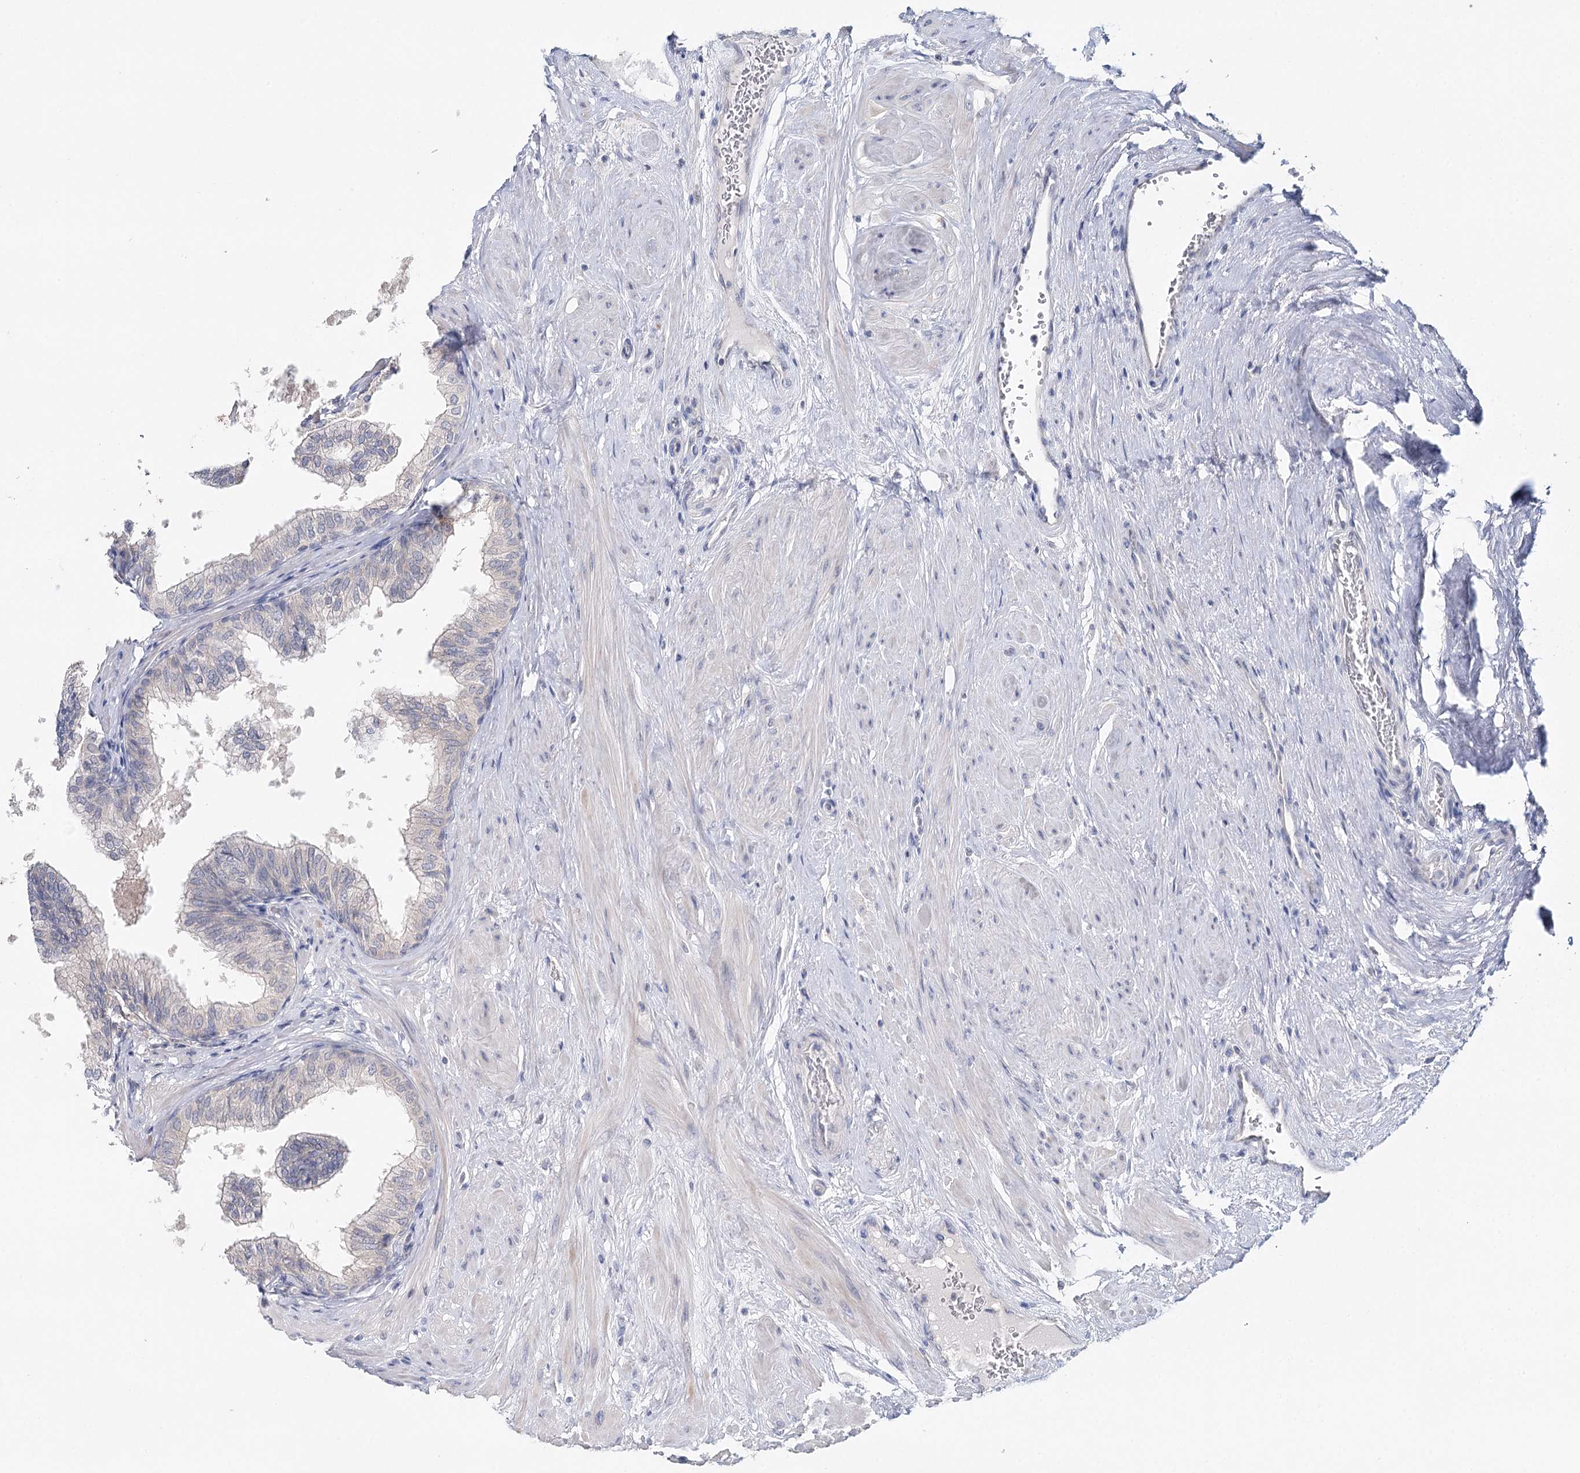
{"staining": {"intensity": "negative", "quantity": "none", "location": "none"}, "tissue": "prostate", "cell_type": "Glandular cells", "image_type": "normal", "snomed": [{"axis": "morphology", "description": "Normal tissue, NOS"}, {"axis": "topography", "description": "Prostate"}], "caption": "Immunohistochemistry image of unremarkable prostate: prostate stained with DAB (3,3'-diaminobenzidine) reveals no significant protein positivity in glandular cells.", "gene": "DAPK1", "patient": {"sex": "male", "age": 60}}